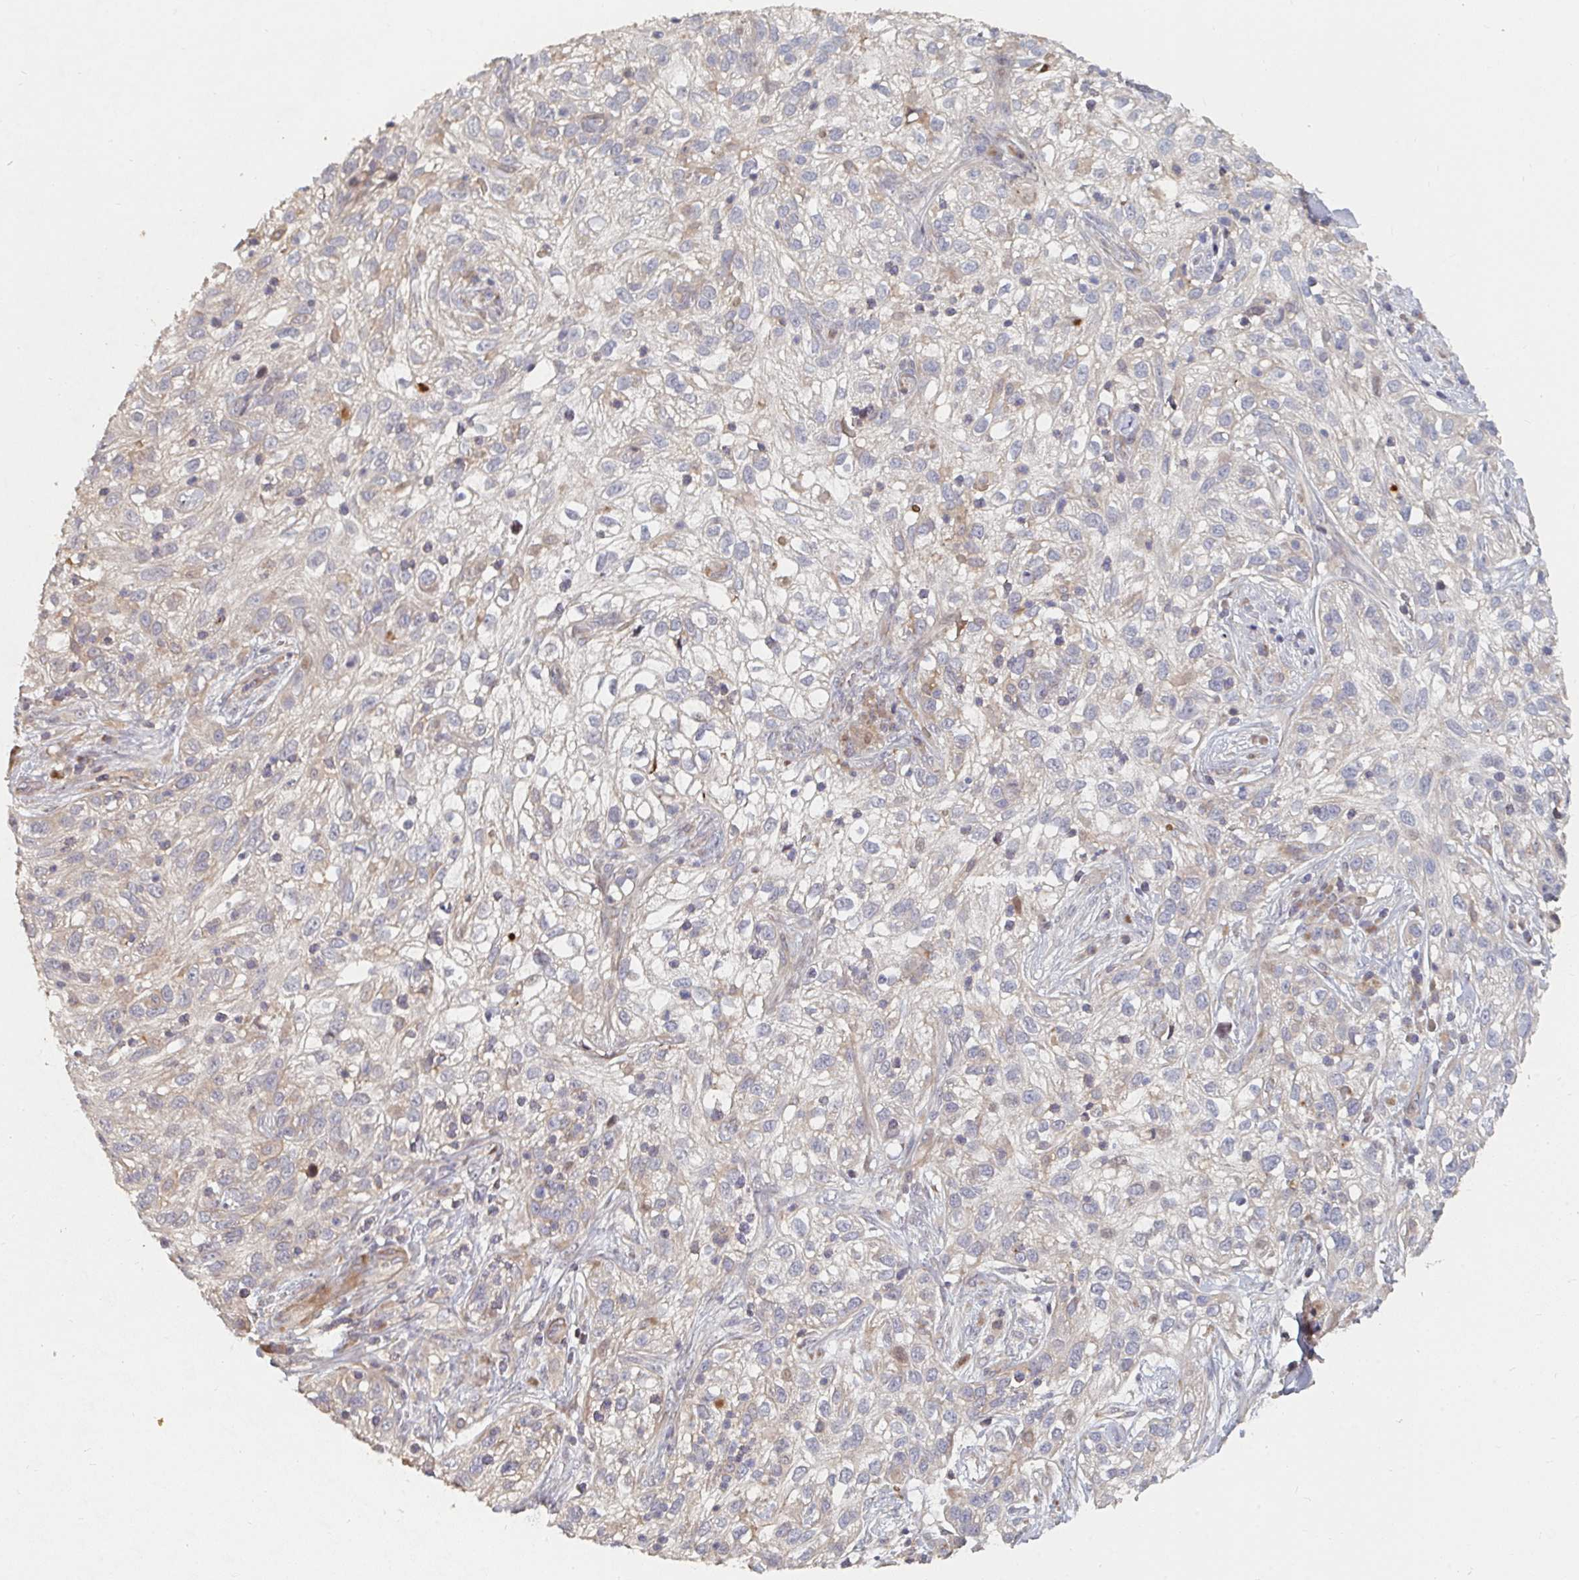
{"staining": {"intensity": "negative", "quantity": "none", "location": "none"}, "tissue": "skin cancer", "cell_type": "Tumor cells", "image_type": "cancer", "snomed": [{"axis": "morphology", "description": "Squamous cell carcinoma, NOS"}, {"axis": "topography", "description": "Skin"}], "caption": "Tumor cells show no significant staining in skin squamous cell carcinoma.", "gene": "PTEN", "patient": {"sex": "male", "age": 82}}